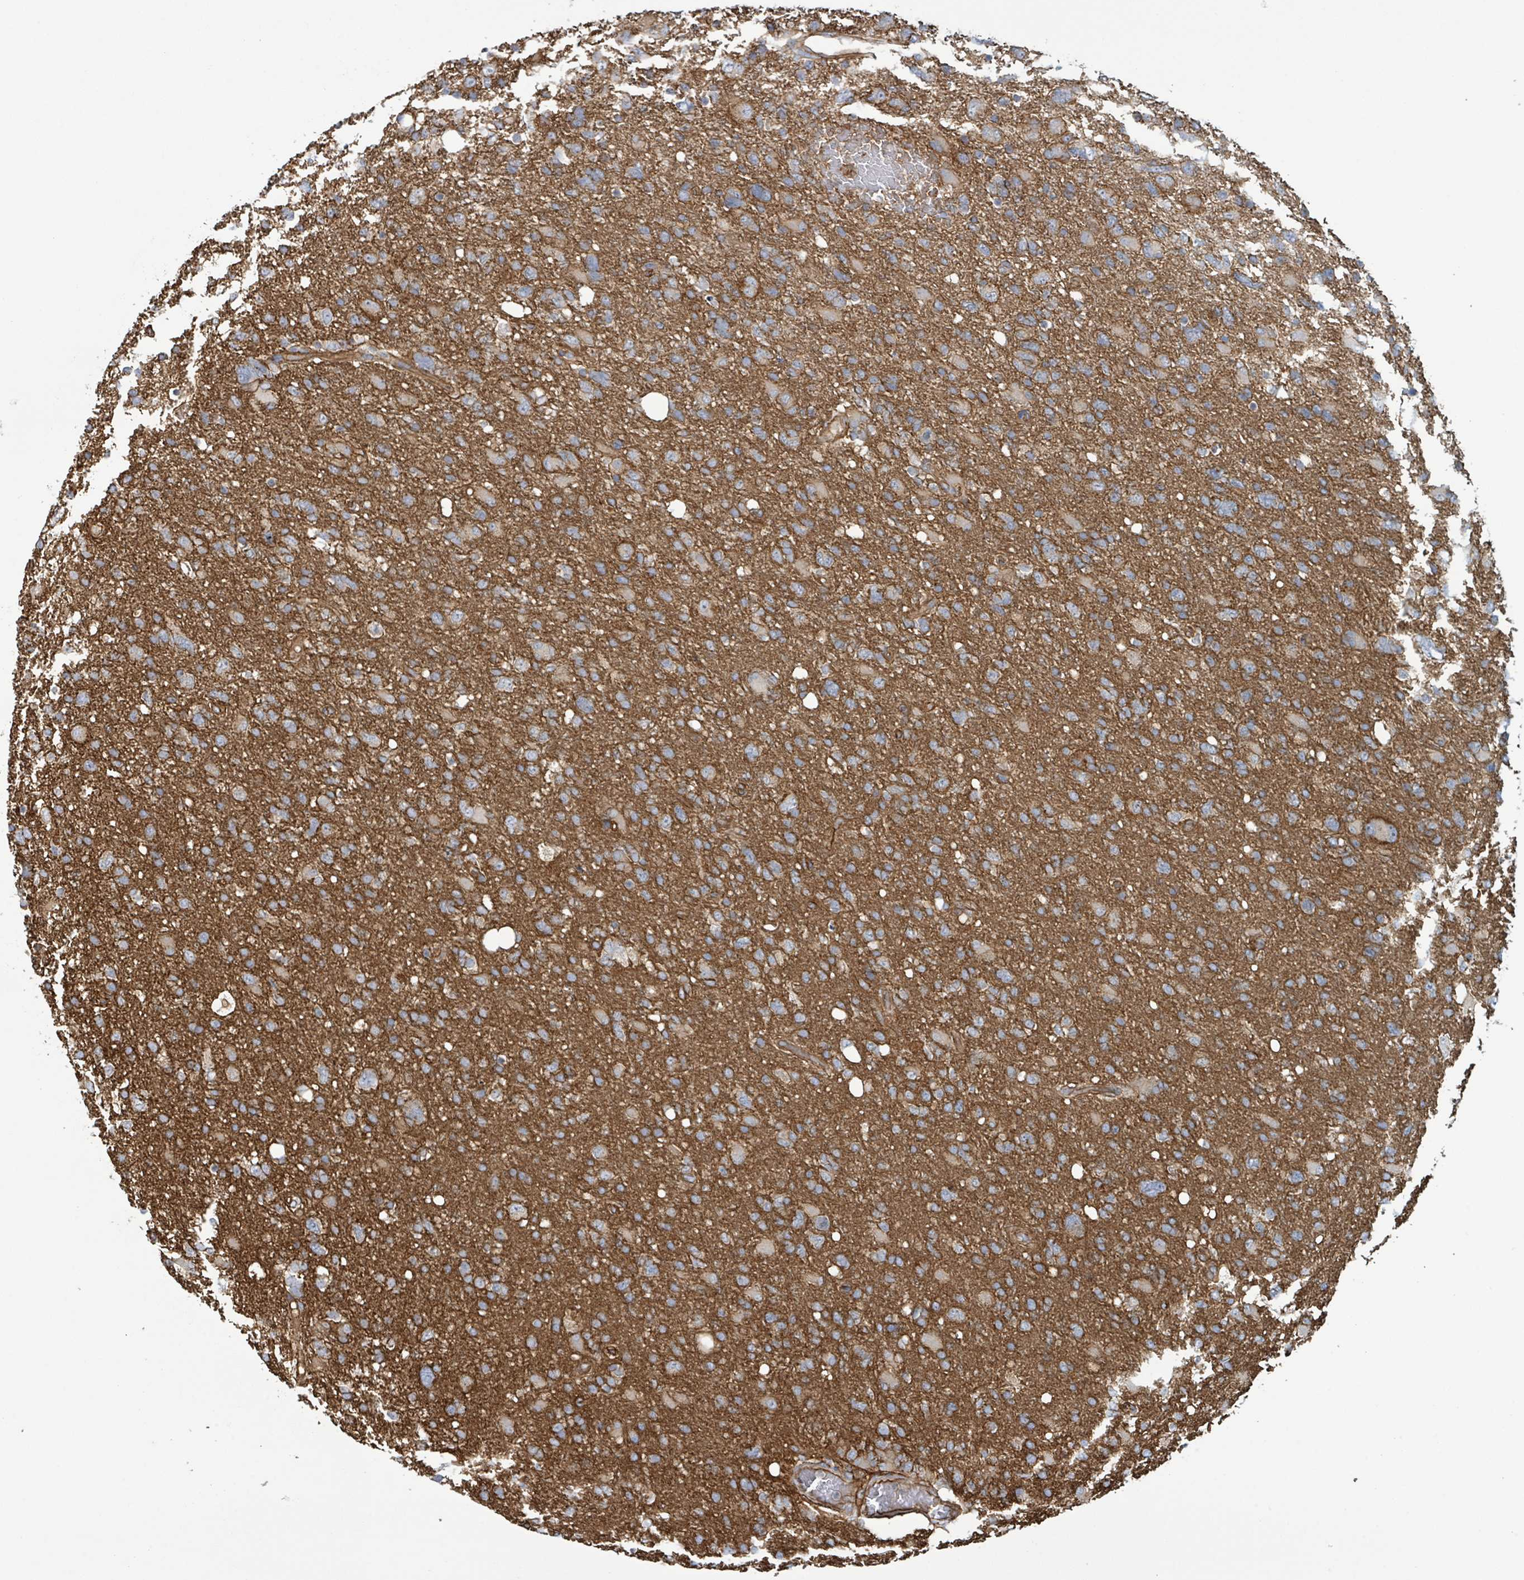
{"staining": {"intensity": "moderate", "quantity": "<25%", "location": "cytoplasmic/membranous"}, "tissue": "glioma", "cell_type": "Tumor cells", "image_type": "cancer", "snomed": [{"axis": "morphology", "description": "Glioma, malignant, High grade"}, {"axis": "topography", "description": "Brain"}], "caption": "The micrograph demonstrates immunohistochemical staining of malignant glioma (high-grade). There is moderate cytoplasmic/membranous expression is seen in about <25% of tumor cells. Using DAB (brown) and hematoxylin (blue) stains, captured at high magnification using brightfield microscopy.", "gene": "LDOC1", "patient": {"sex": "male", "age": 61}}